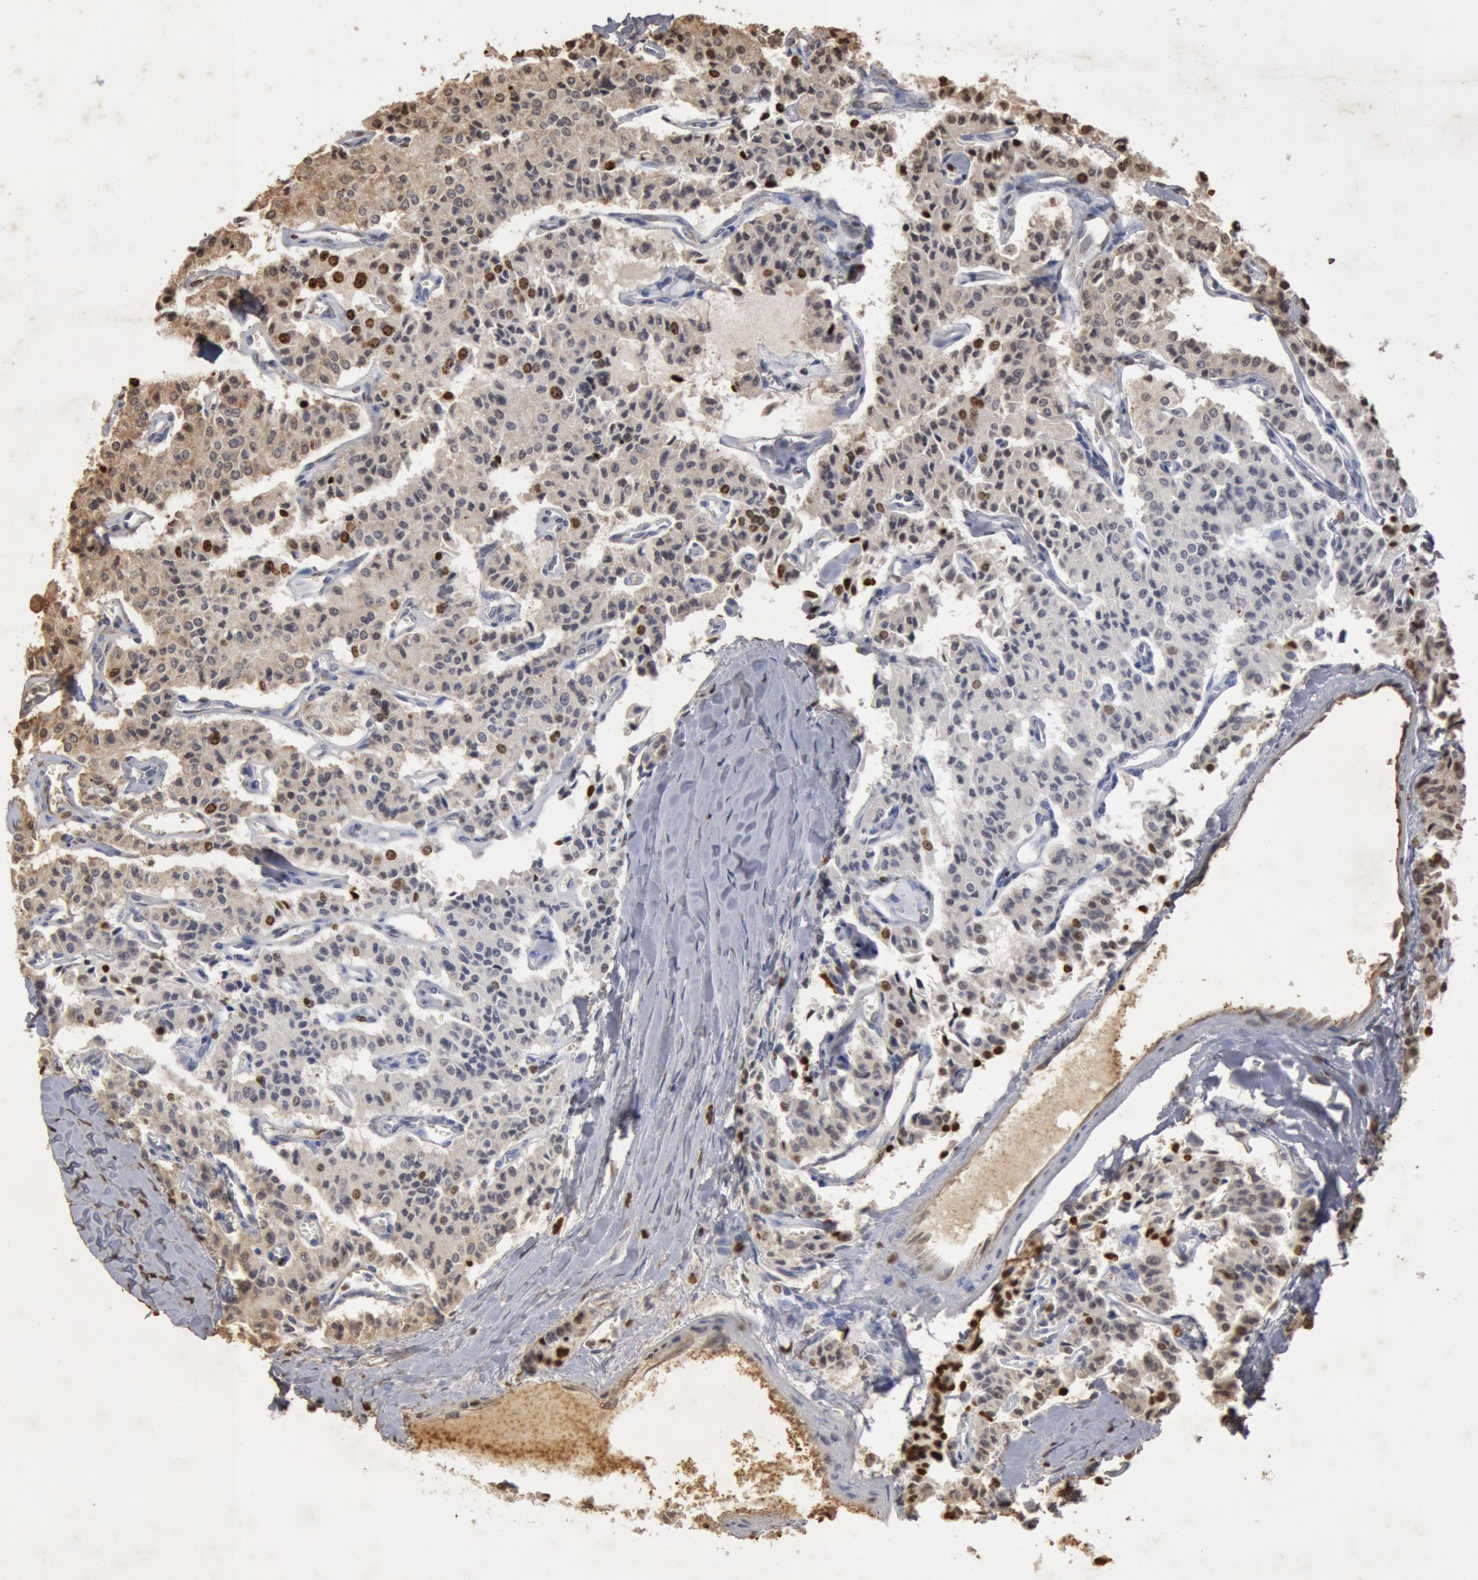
{"staining": {"intensity": "moderate", "quantity": "25%-75%", "location": "cytoplasmic/membranous,nuclear"}, "tissue": "carcinoid", "cell_type": "Tumor cells", "image_type": "cancer", "snomed": [{"axis": "morphology", "description": "Carcinoid, malignant, NOS"}, {"axis": "topography", "description": "Bronchus"}], "caption": "Human carcinoid (malignant) stained with a protein marker exhibits moderate staining in tumor cells.", "gene": "FOXA2", "patient": {"sex": "male", "age": 55}}